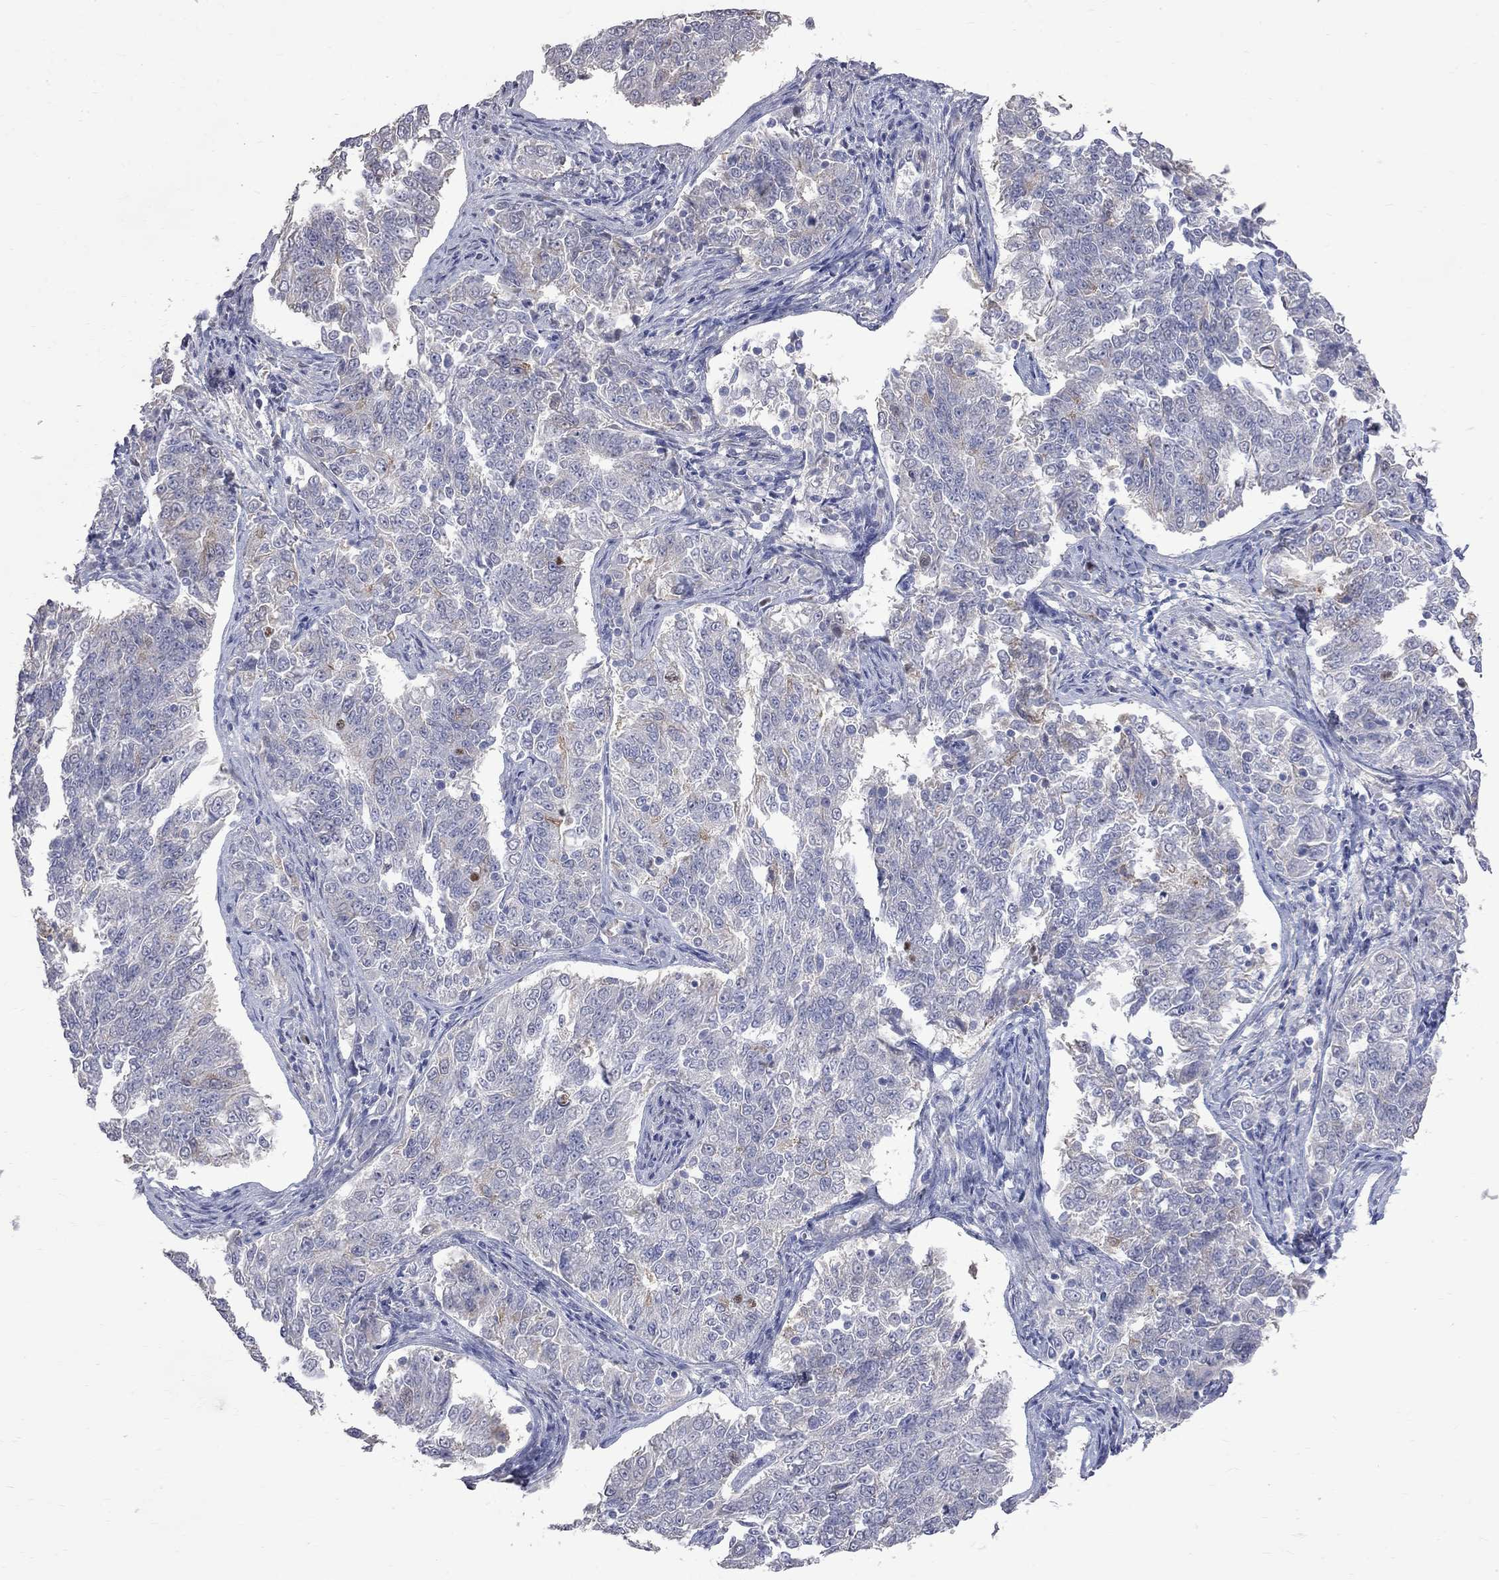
{"staining": {"intensity": "negative", "quantity": "none", "location": "none"}, "tissue": "endometrial cancer", "cell_type": "Tumor cells", "image_type": "cancer", "snomed": [{"axis": "morphology", "description": "Adenocarcinoma, NOS"}, {"axis": "topography", "description": "Endometrium"}], "caption": "Micrograph shows no significant protein expression in tumor cells of adenocarcinoma (endometrial). (DAB IHC, high magnification).", "gene": "CKAP2", "patient": {"sex": "female", "age": 43}}